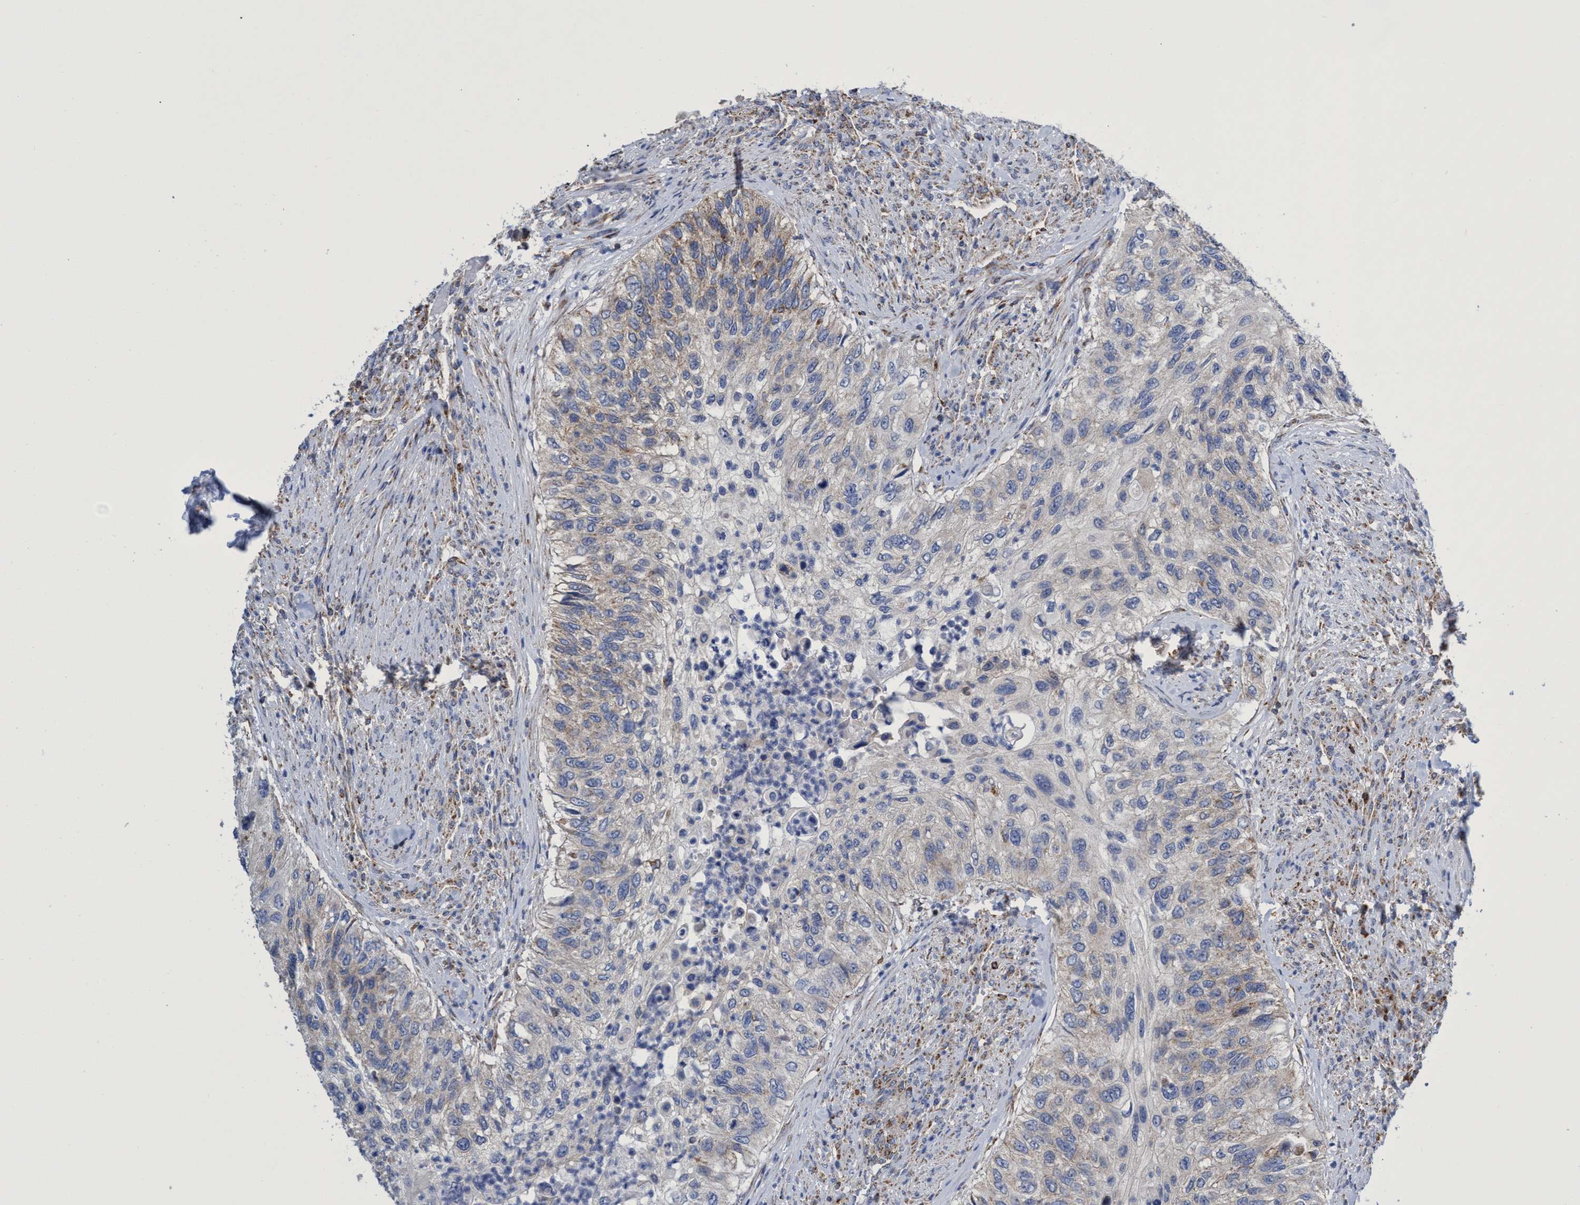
{"staining": {"intensity": "weak", "quantity": "<25%", "location": "cytoplasmic/membranous"}, "tissue": "urothelial cancer", "cell_type": "Tumor cells", "image_type": "cancer", "snomed": [{"axis": "morphology", "description": "Urothelial carcinoma, High grade"}, {"axis": "topography", "description": "Urinary bladder"}], "caption": "An immunohistochemistry (IHC) histopathology image of urothelial cancer is shown. There is no staining in tumor cells of urothelial cancer.", "gene": "CRYZ", "patient": {"sex": "female", "age": 60}}